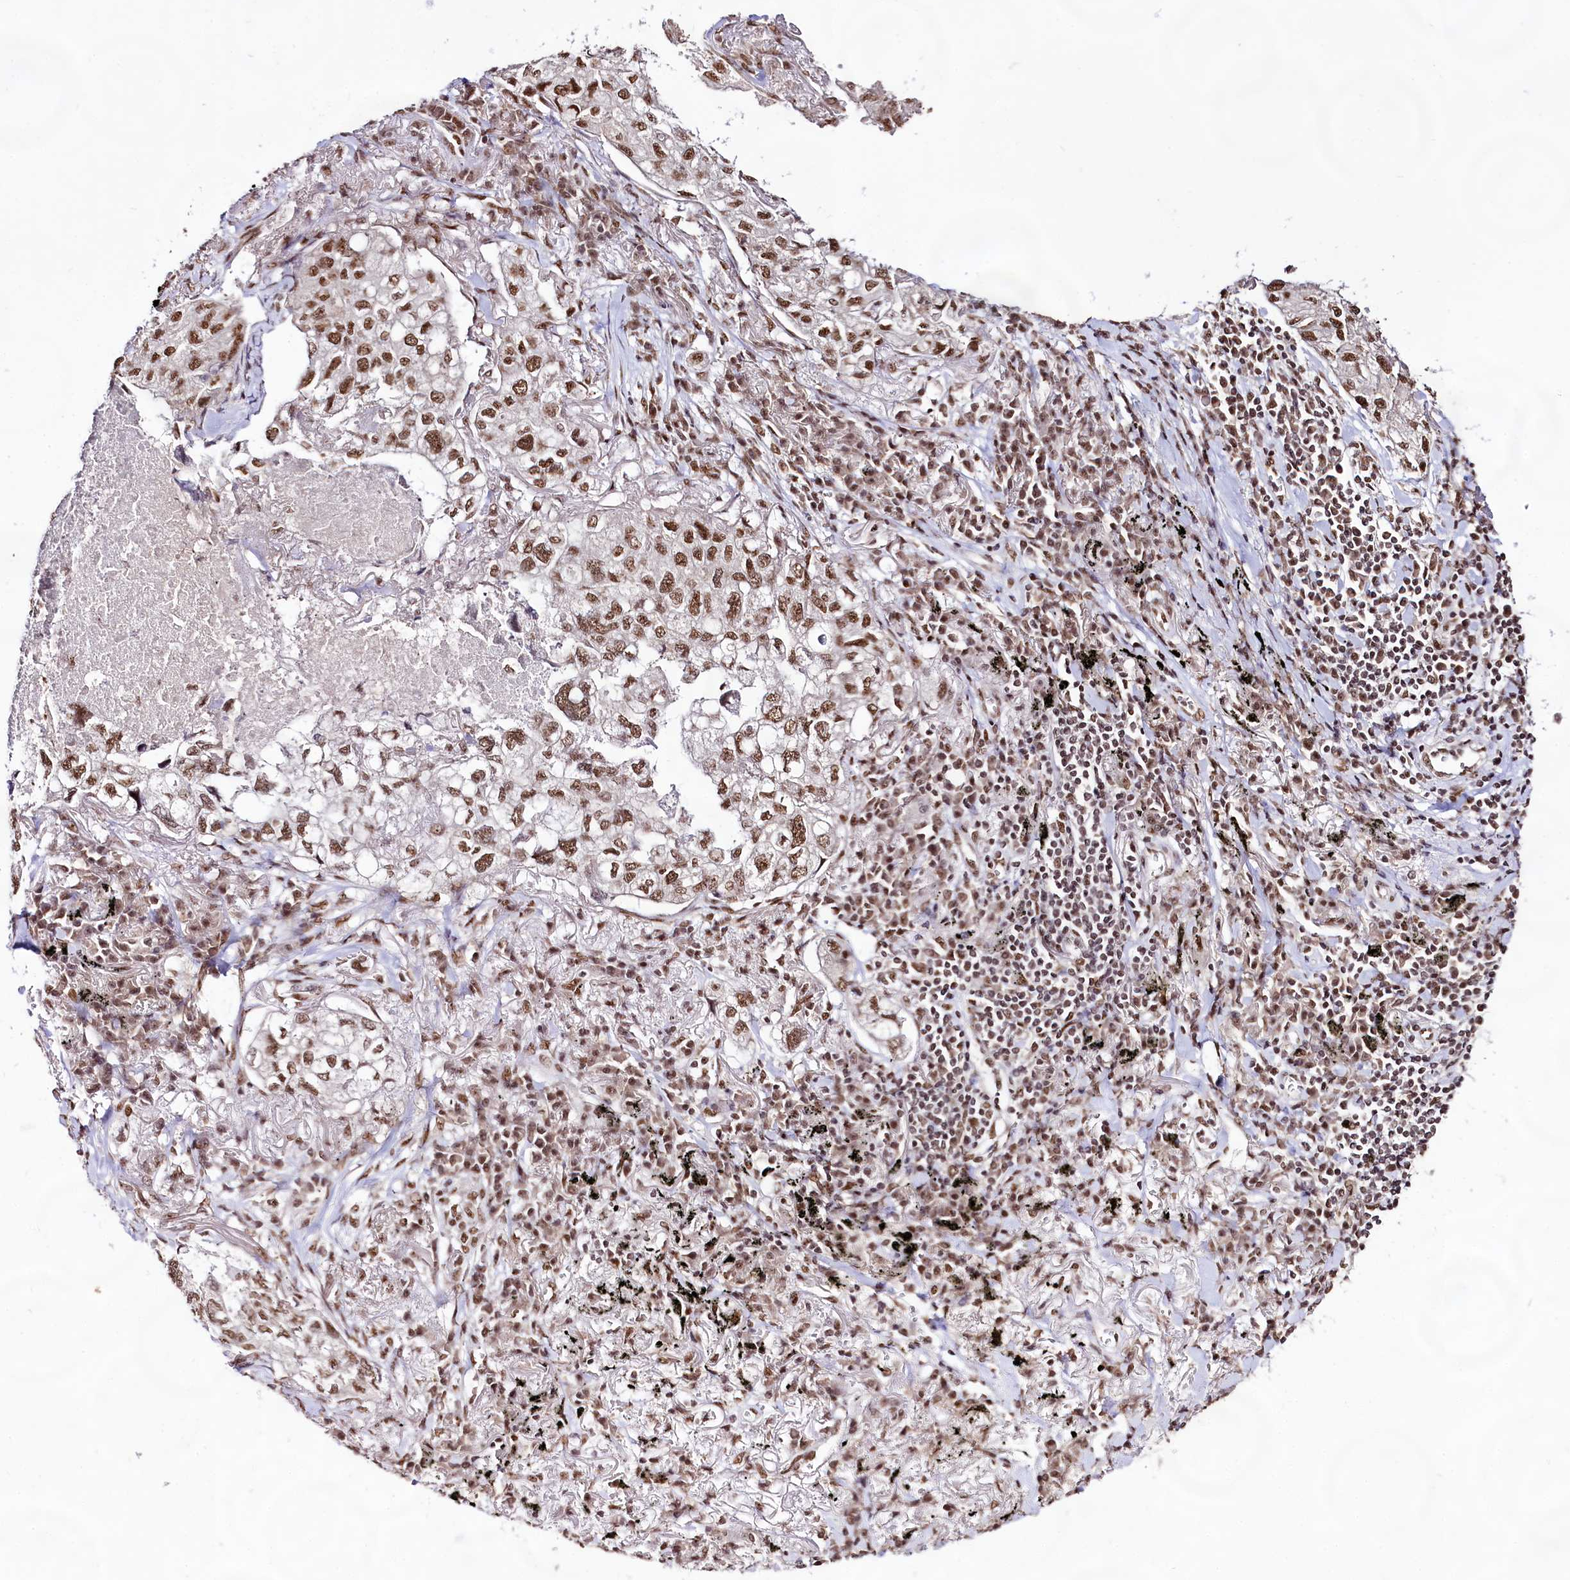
{"staining": {"intensity": "moderate", "quantity": ">75%", "location": "nuclear"}, "tissue": "lung cancer", "cell_type": "Tumor cells", "image_type": "cancer", "snomed": [{"axis": "morphology", "description": "Adenocarcinoma, NOS"}, {"axis": "topography", "description": "Lung"}], "caption": "Moderate nuclear staining is seen in about >75% of tumor cells in lung cancer (adenocarcinoma). (DAB (3,3'-diaminobenzidine) IHC, brown staining for protein, blue staining for nuclei).", "gene": "HIRA", "patient": {"sex": "male", "age": 65}}